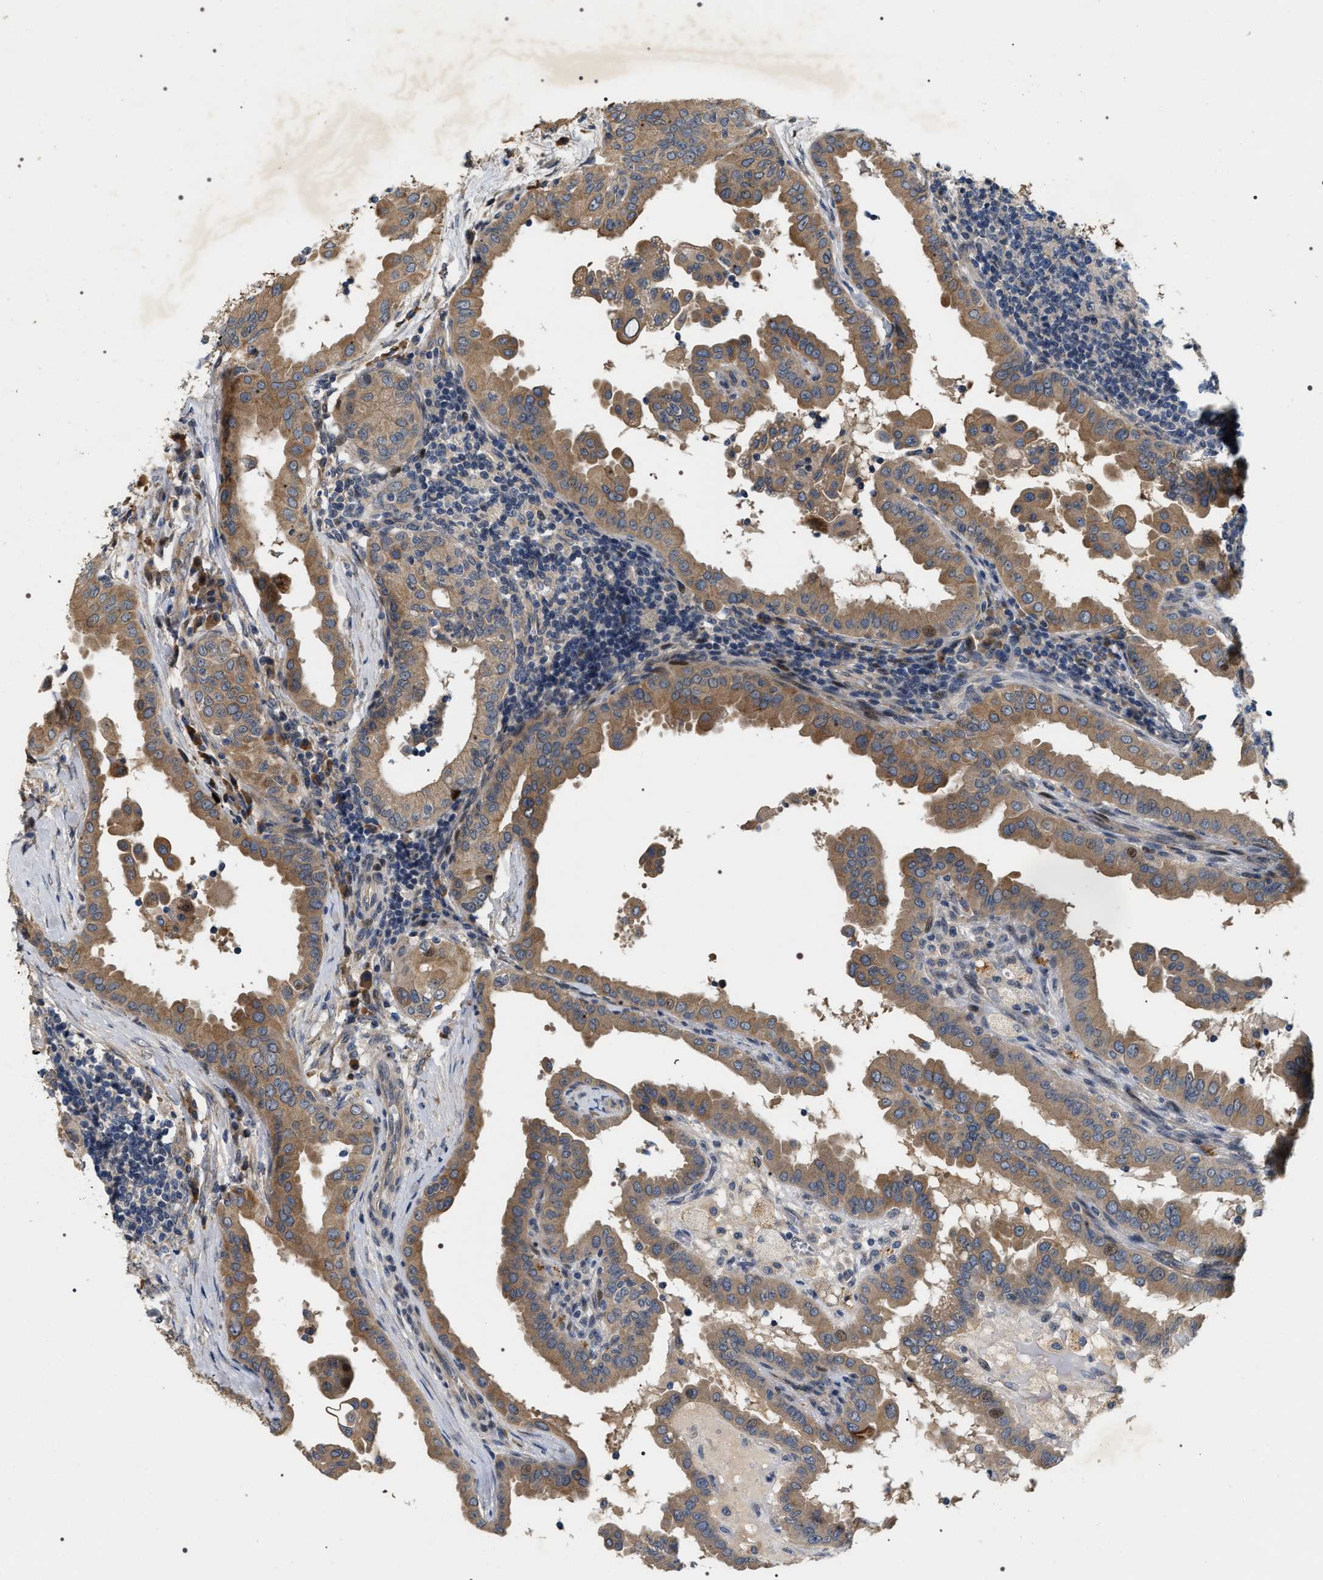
{"staining": {"intensity": "moderate", "quantity": ">75%", "location": "cytoplasmic/membranous"}, "tissue": "thyroid cancer", "cell_type": "Tumor cells", "image_type": "cancer", "snomed": [{"axis": "morphology", "description": "Carcinoma, NOS"}, {"axis": "topography", "description": "Thyroid gland"}], "caption": "Immunohistochemistry of human carcinoma (thyroid) displays medium levels of moderate cytoplasmic/membranous expression in about >75% of tumor cells.", "gene": "IFT81", "patient": {"sex": "male", "age": 76}}